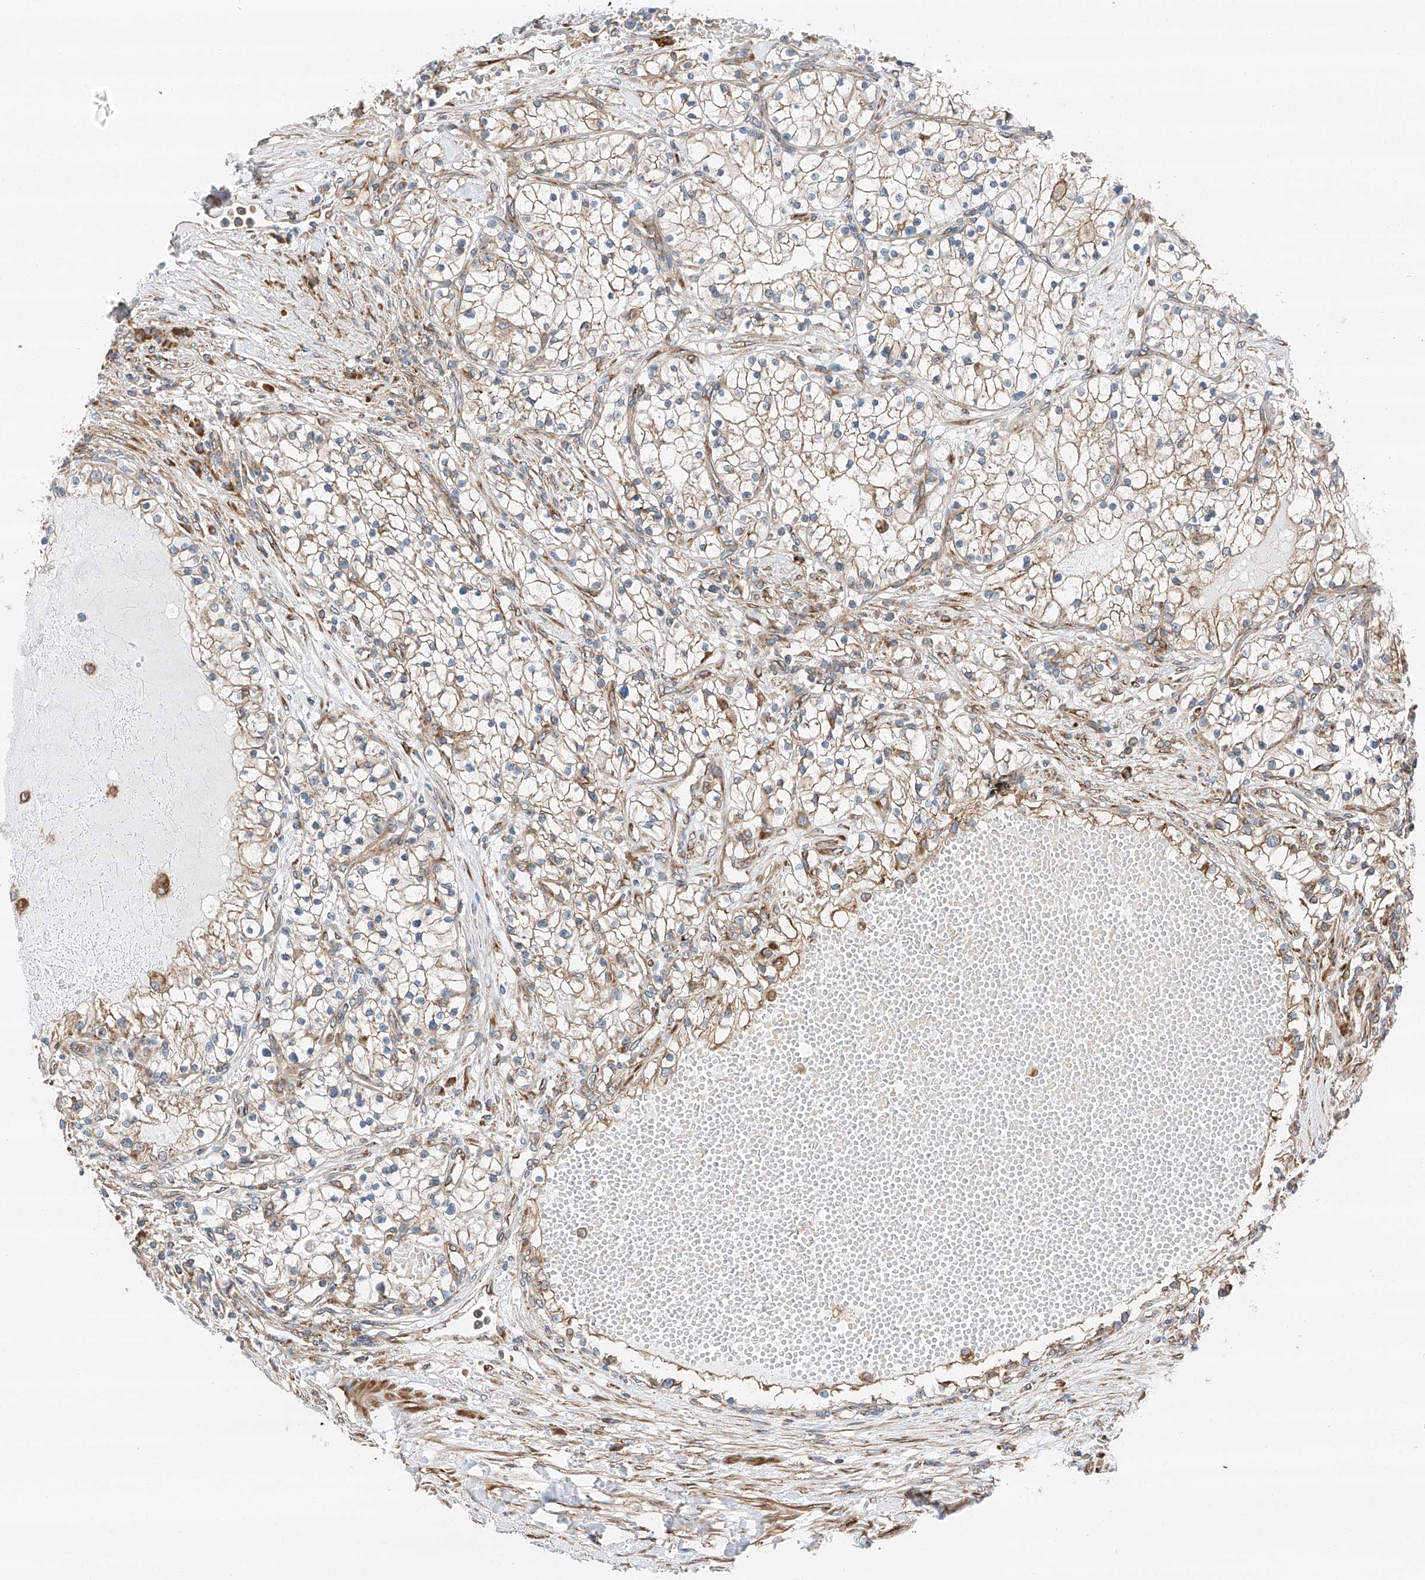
{"staining": {"intensity": "moderate", "quantity": "25%-75%", "location": "cytoplasmic/membranous"}, "tissue": "renal cancer", "cell_type": "Tumor cells", "image_type": "cancer", "snomed": [{"axis": "morphology", "description": "Normal tissue, NOS"}, {"axis": "morphology", "description": "Adenocarcinoma, NOS"}, {"axis": "topography", "description": "Kidney"}], "caption": "Protein analysis of renal cancer (adenocarcinoma) tissue exhibits moderate cytoplasmic/membranous expression in approximately 25%-75% of tumor cells.", "gene": "ZC3H15", "patient": {"sex": "male", "age": 68}}